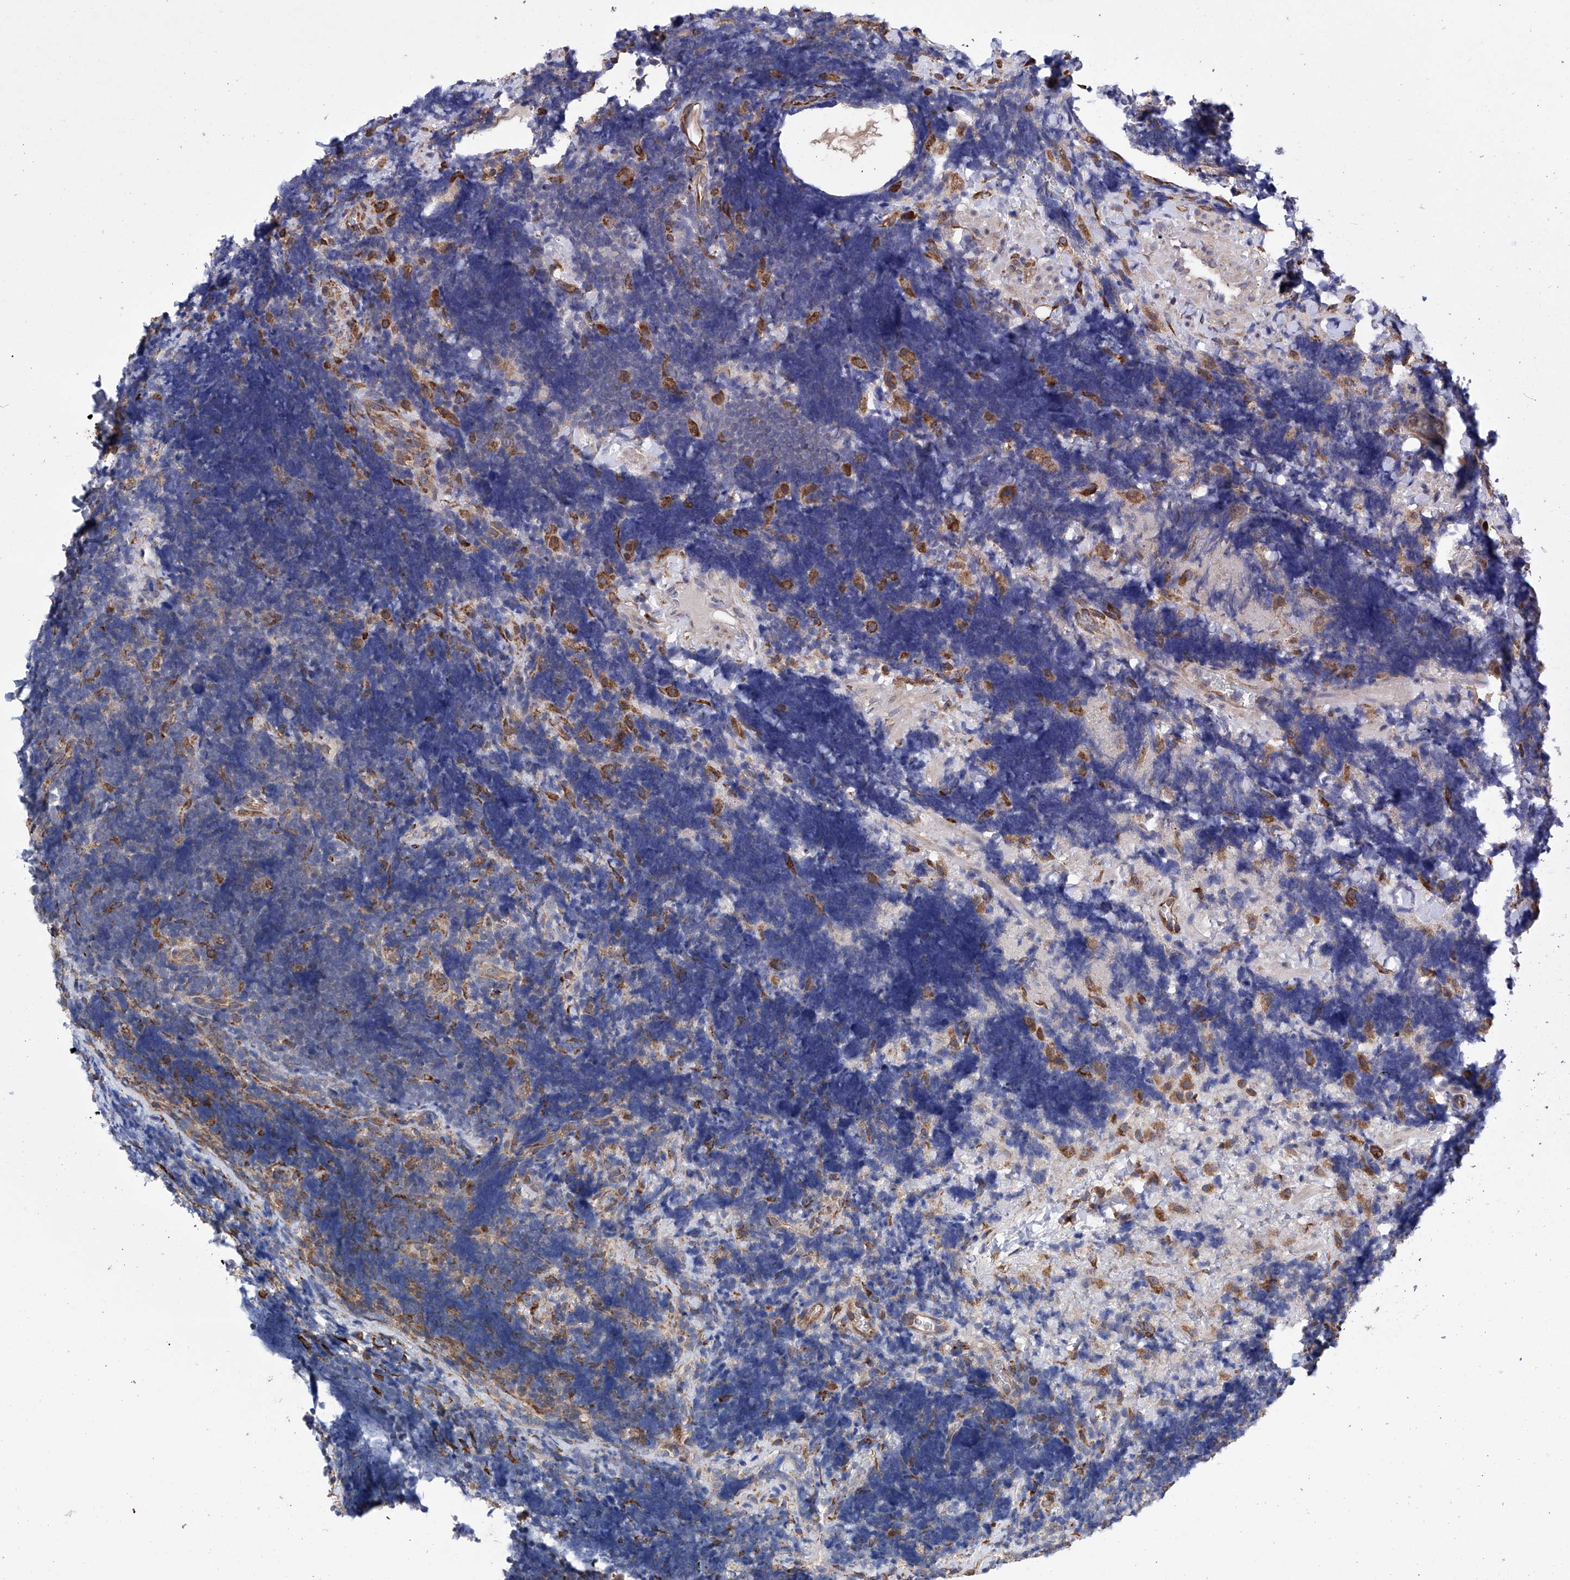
{"staining": {"intensity": "negative", "quantity": "none", "location": "none"}, "tissue": "lymphoma", "cell_type": "Tumor cells", "image_type": "cancer", "snomed": [{"axis": "morphology", "description": "Malignant lymphoma, non-Hodgkin's type, High grade"}, {"axis": "topography", "description": "Lymph node"}], "caption": "Tumor cells show no significant protein expression in malignant lymphoma, non-Hodgkin's type (high-grade).", "gene": "DNAH8", "patient": {"sex": "male", "age": 13}}